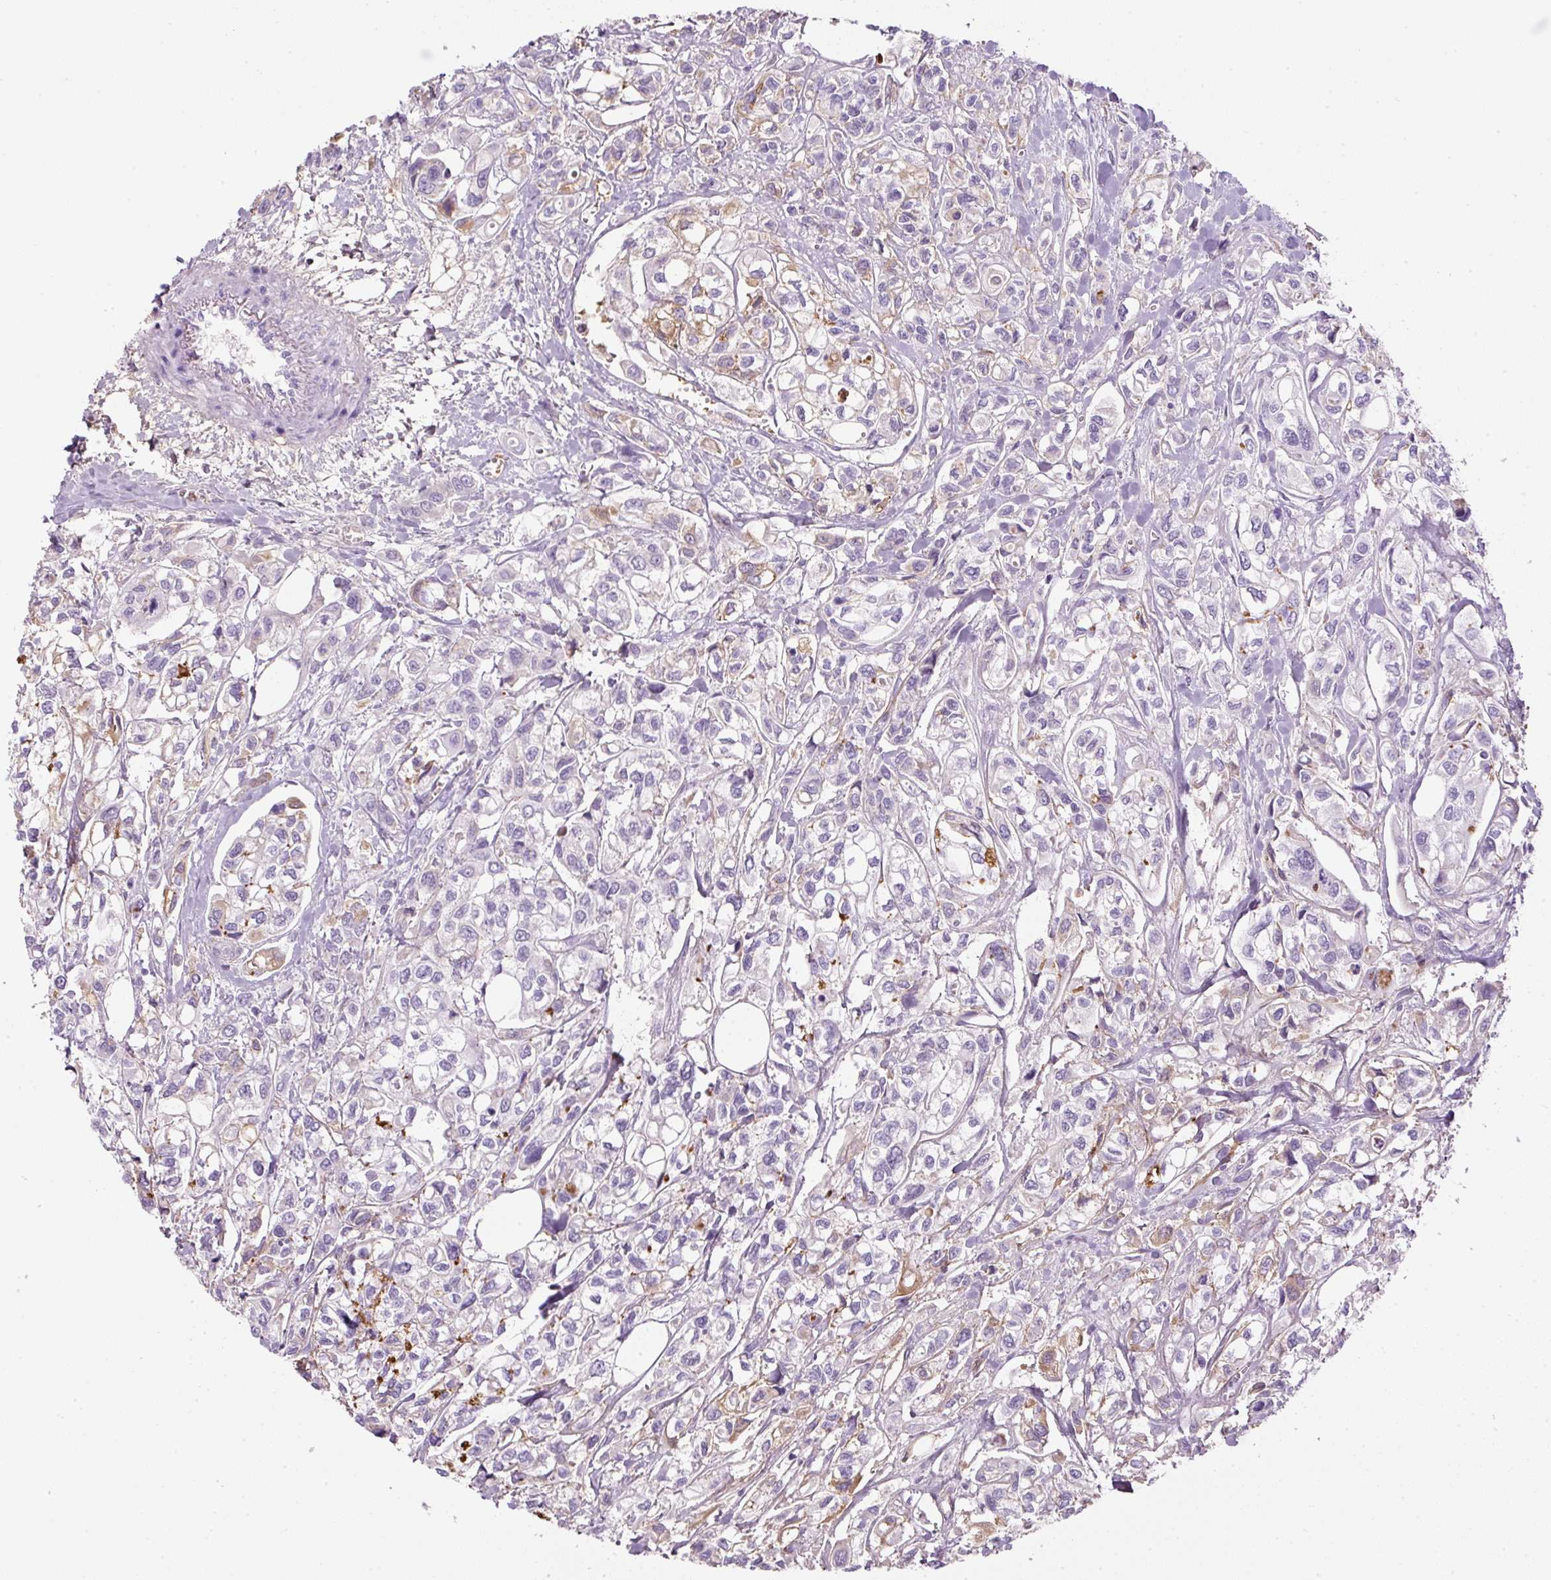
{"staining": {"intensity": "negative", "quantity": "none", "location": "none"}, "tissue": "urothelial cancer", "cell_type": "Tumor cells", "image_type": "cancer", "snomed": [{"axis": "morphology", "description": "Urothelial carcinoma, High grade"}, {"axis": "topography", "description": "Urinary bladder"}], "caption": "This is an IHC photomicrograph of human urothelial cancer. There is no staining in tumor cells.", "gene": "APOA1", "patient": {"sex": "male", "age": 67}}